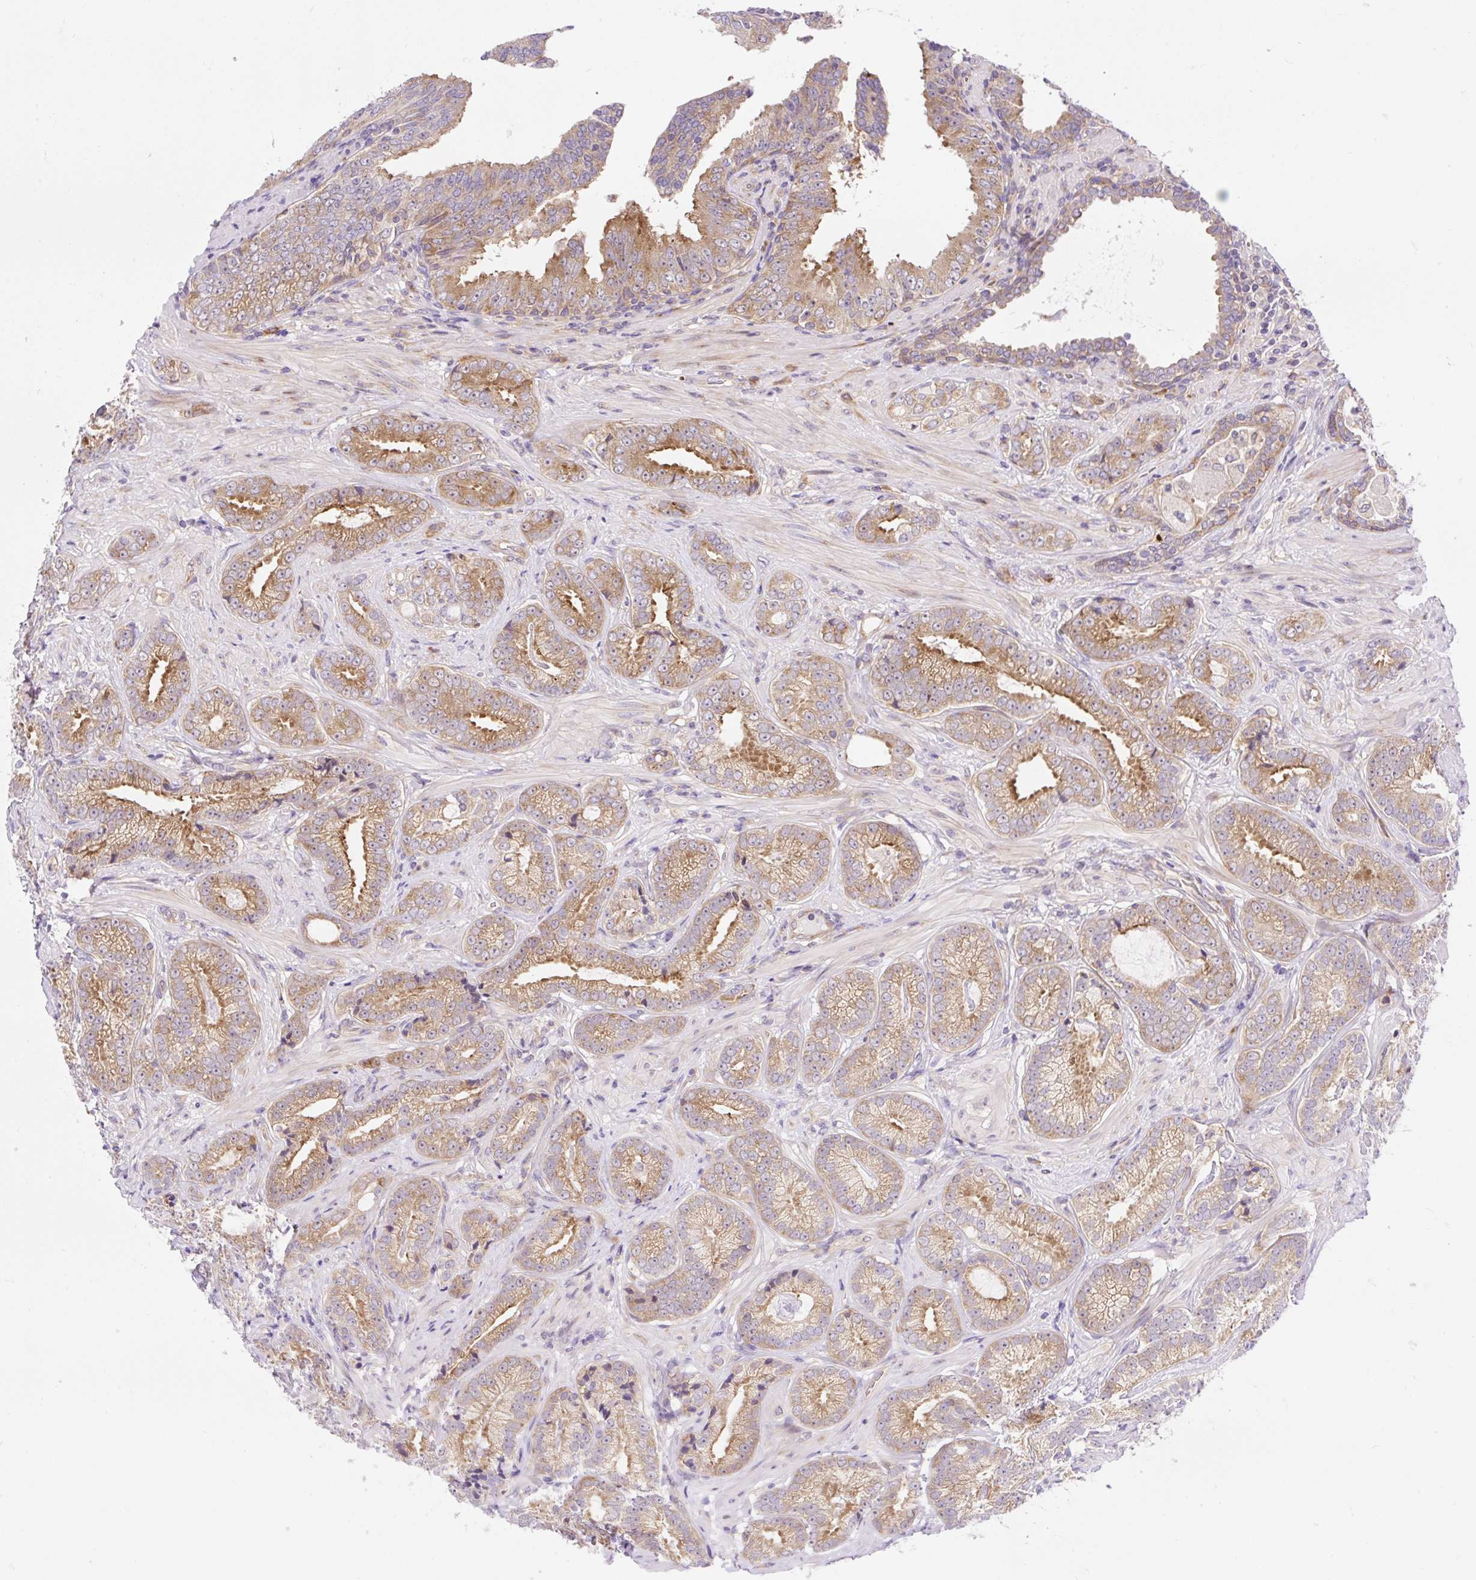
{"staining": {"intensity": "moderate", "quantity": ">75%", "location": "cytoplasmic/membranous"}, "tissue": "prostate cancer", "cell_type": "Tumor cells", "image_type": "cancer", "snomed": [{"axis": "morphology", "description": "Adenocarcinoma, Low grade"}, {"axis": "topography", "description": "Prostate"}], "caption": "The micrograph exhibits a brown stain indicating the presence of a protein in the cytoplasmic/membranous of tumor cells in prostate cancer.", "gene": "GPR45", "patient": {"sex": "male", "age": 61}}